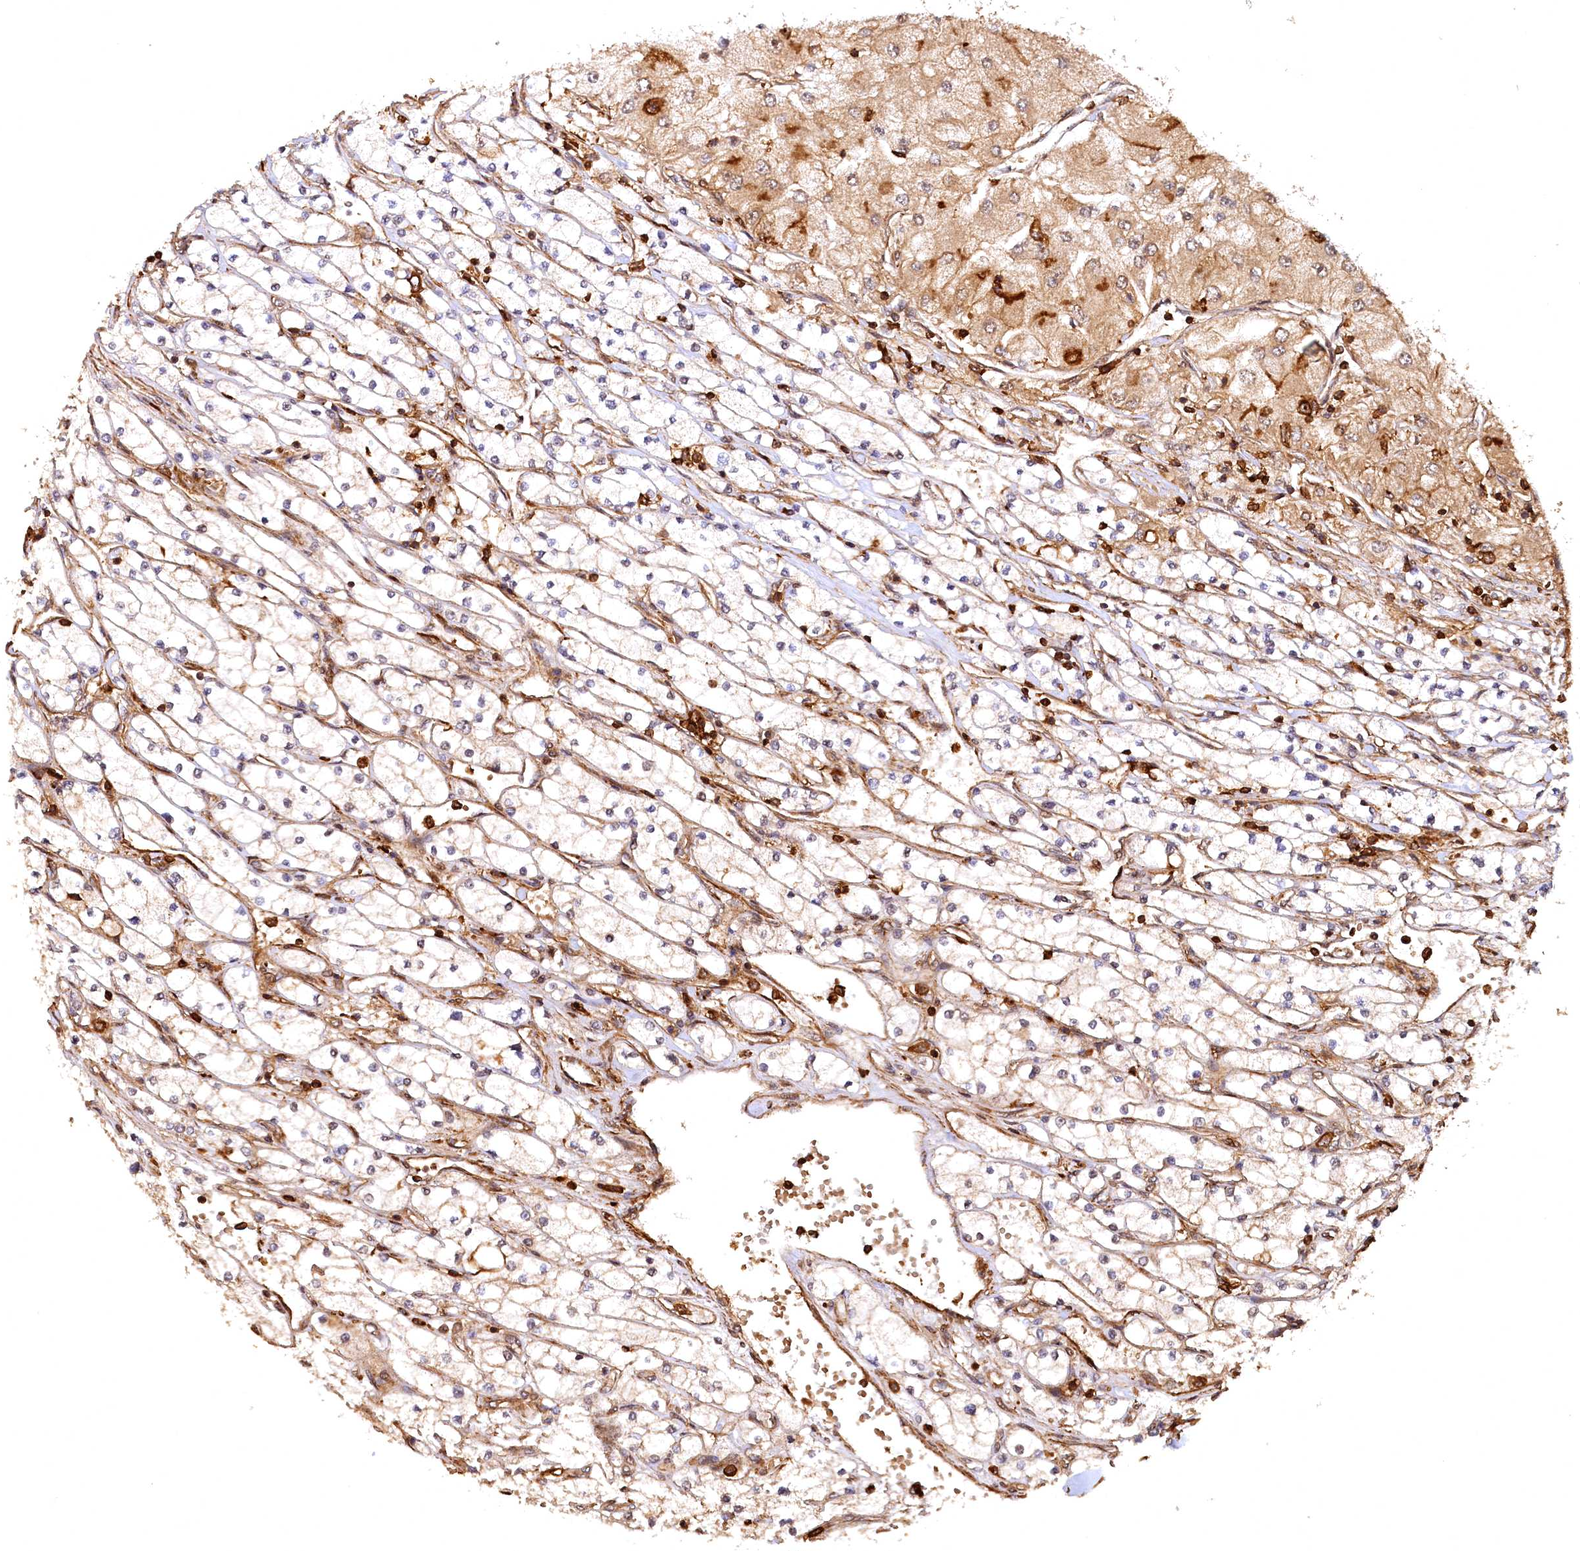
{"staining": {"intensity": "moderate", "quantity": "25%-75%", "location": "cytoplasmic/membranous"}, "tissue": "renal cancer", "cell_type": "Tumor cells", "image_type": "cancer", "snomed": [{"axis": "morphology", "description": "Adenocarcinoma, NOS"}, {"axis": "topography", "description": "Kidney"}], "caption": "Renal cancer tissue reveals moderate cytoplasmic/membranous staining in about 25%-75% of tumor cells, visualized by immunohistochemistry.", "gene": "STUB1", "patient": {"sex": "male", "age": 80}}